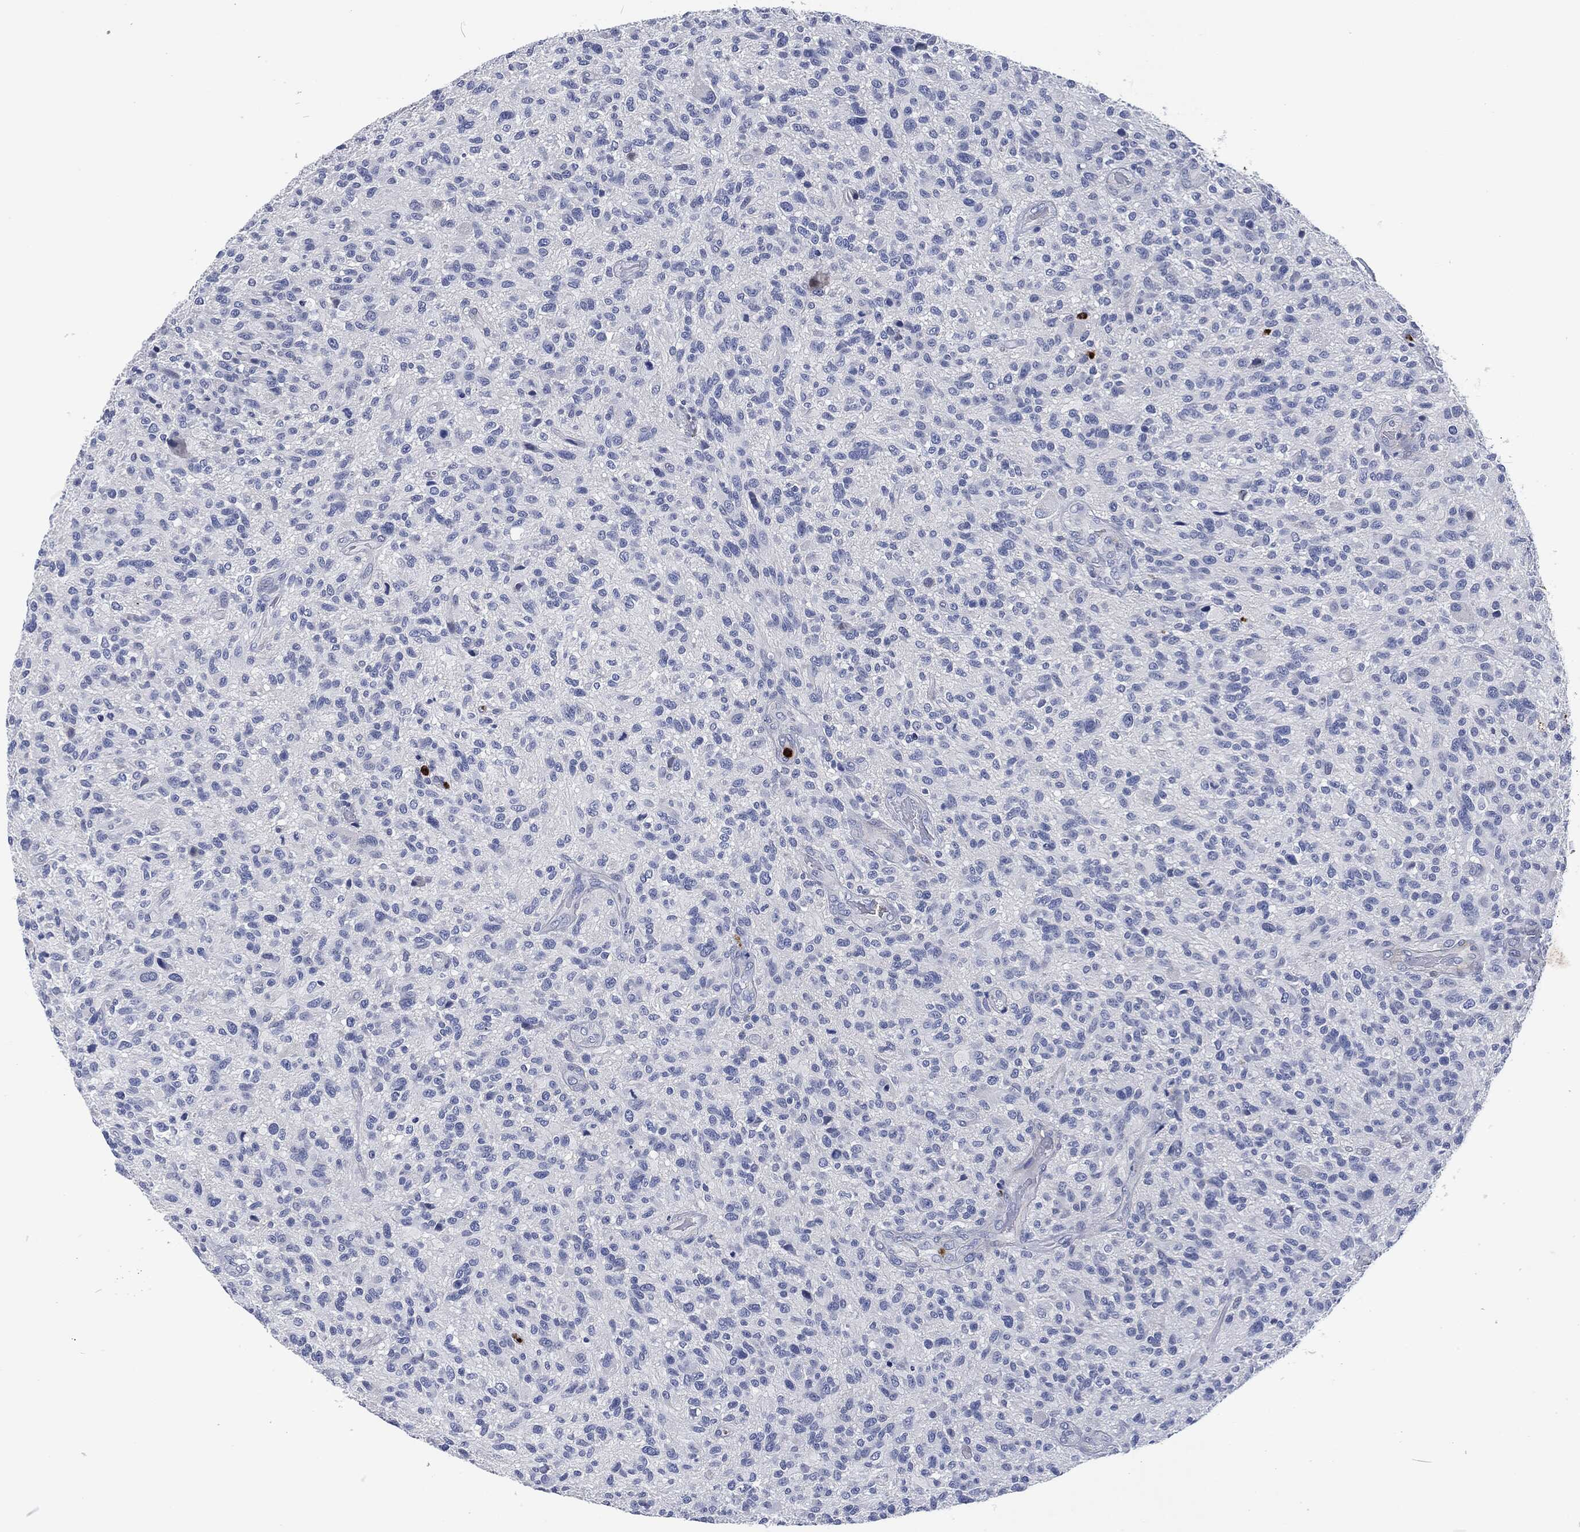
{"staining": {"intensity": "negative", "quantity": "none", "location": "none"}, "tissue": "glioma", "cell_type": "Tumor cells", "image_type": "cancer", "snomed": [{"axis": "morphology", "description": "Glioma, malignant, High grade"}, {"axis": "topography", "description": "Brain"}], "caption": "Glioma stained for a protein using immunohistochemistry exhibits no staining tumor cells.", "gene": "MPO", "patient": {"sex": "male", "age": 47}}